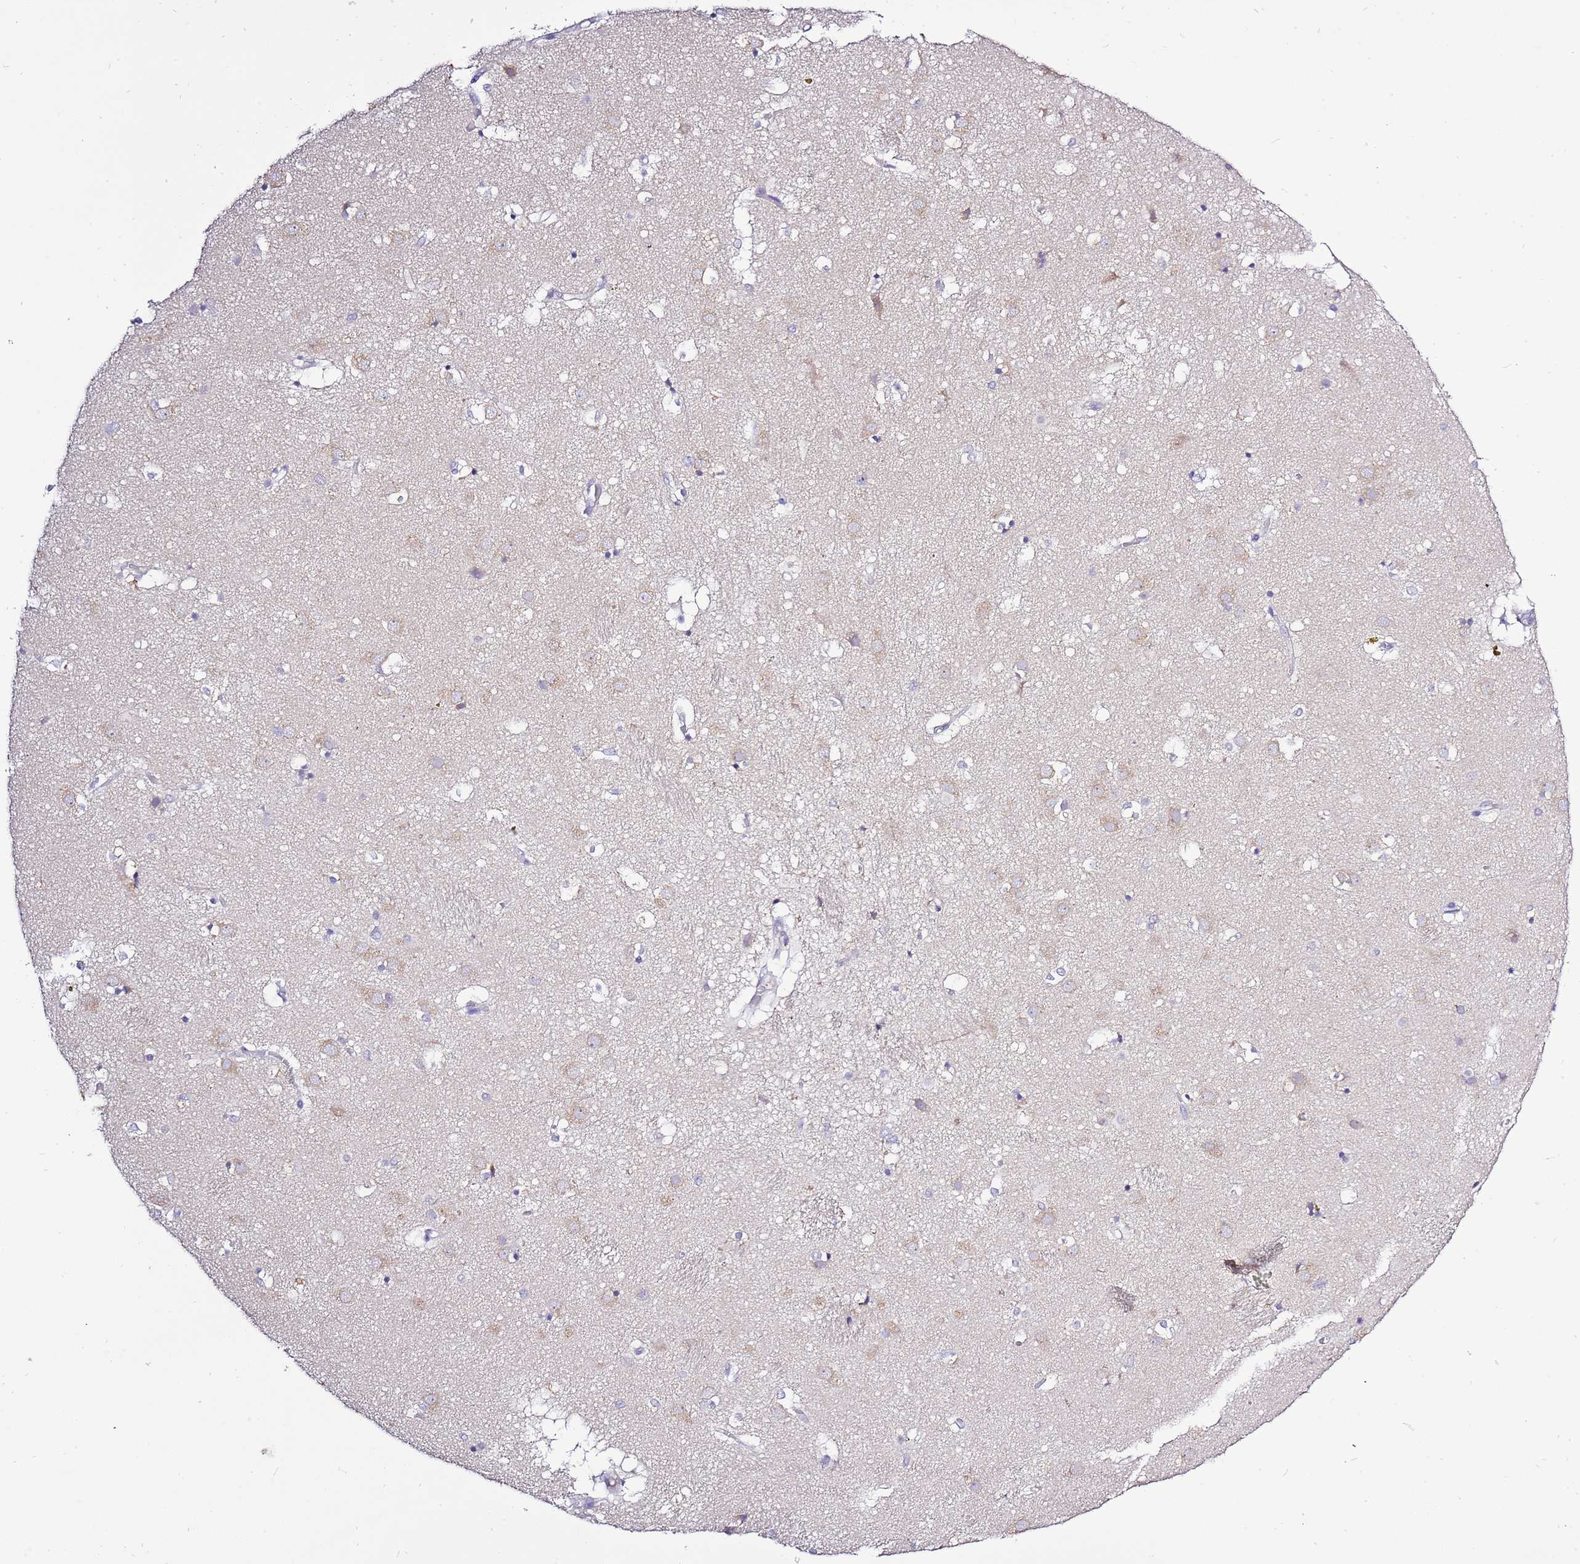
{"staining": {"intensity": "negative", "quantity": "none", "location": "none"}, "tissue": "caudate", "cell_type": "Glial cells", "image_type": "normal", "snomed": [{"axis": "morphology", "description": "Normal tissue, NOS"}, {"axis": "topography", "description": "Lateral ventricle wall"}], "caption": "A high-resolution histopathology image shows immunohistochemistry staining of benign caudate, which demonstrates no significant positivity in glial cells.", "gene": "GLCE", "patient": {"sex": "male", "age": 70}}